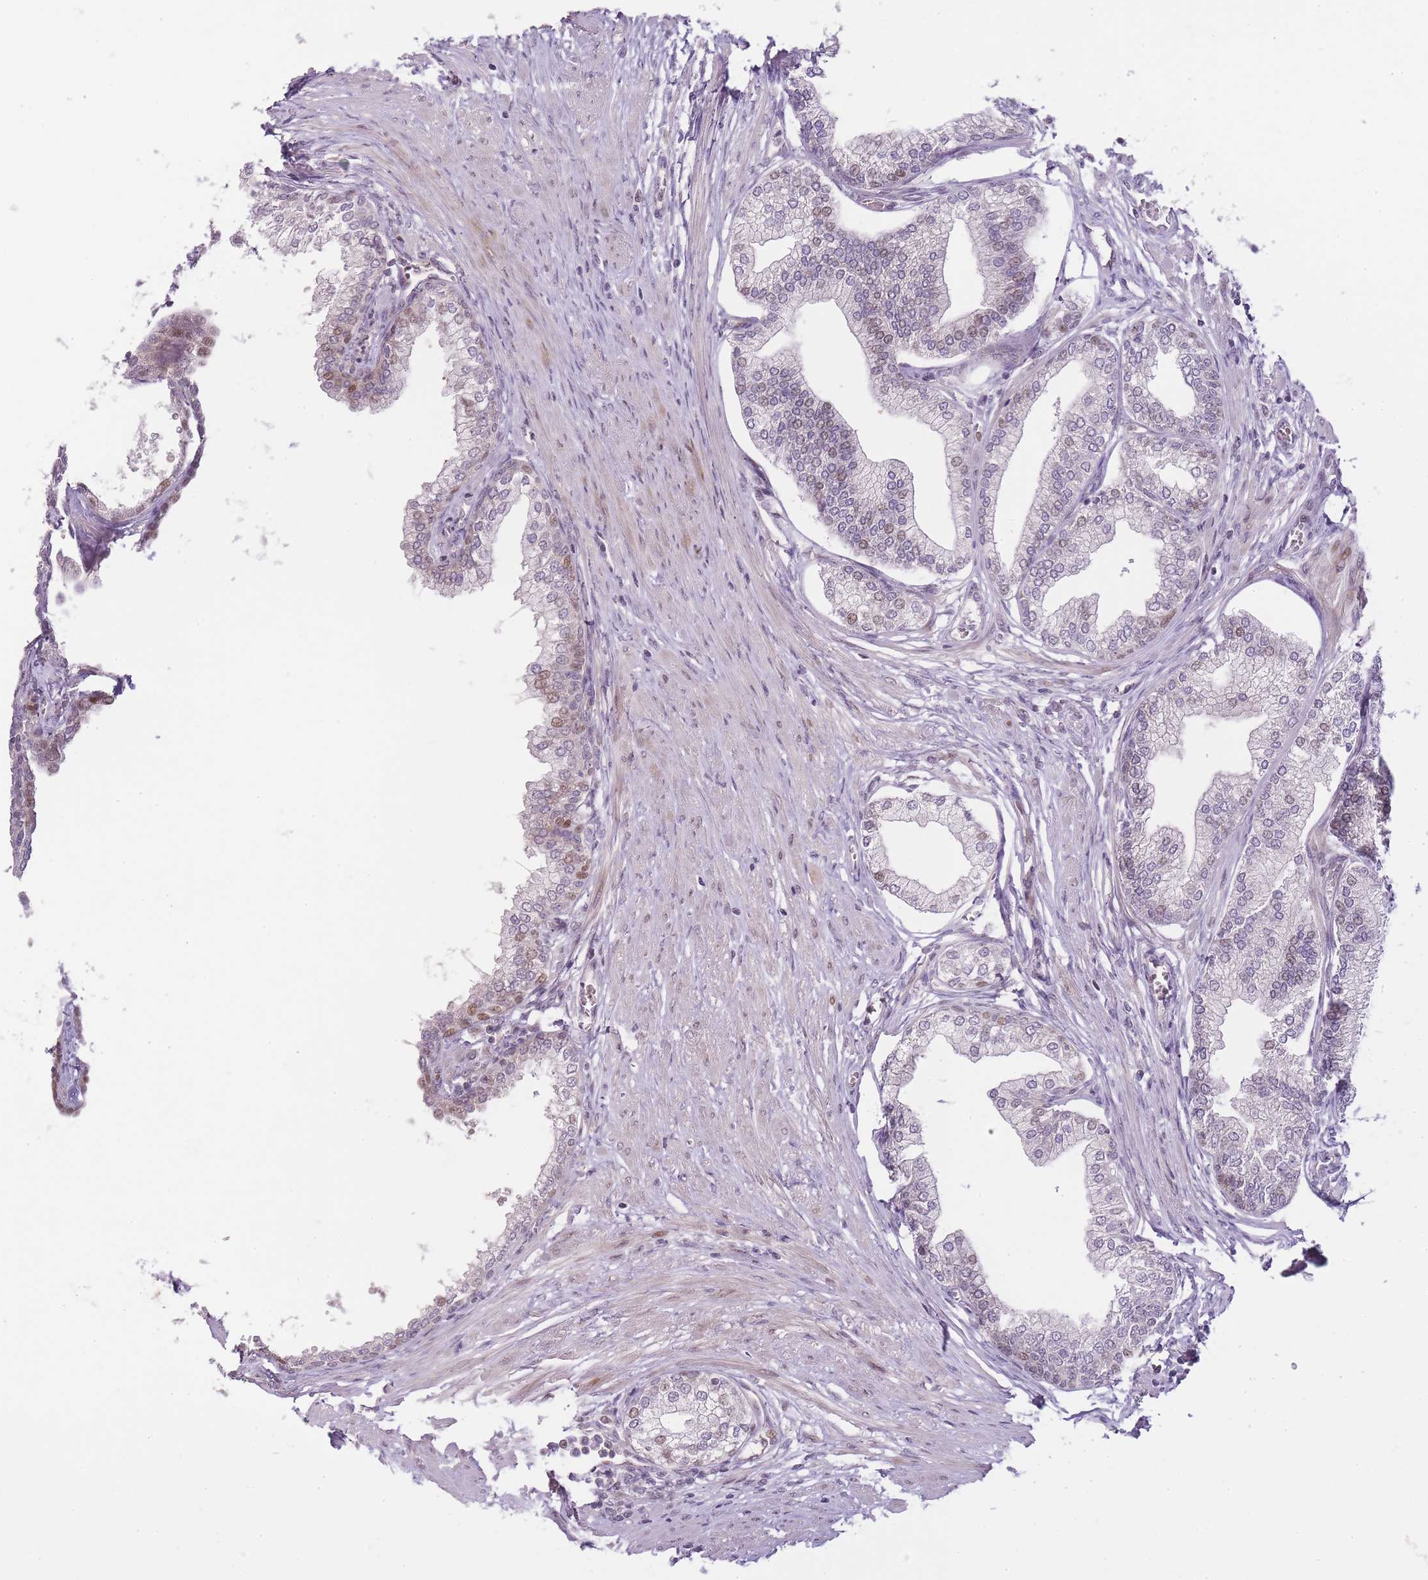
{"staining": {"intensity": "moderate", "quantity": "25%-75%", "location": "nuclear"}, "tissue": "prostate", "cell_type": "Glandular cells", "image_type": "normal", "snomed": [{"axis": "morphology", "description": "Normal tissue, NOS"}, {"axis": "morphology", "description": "Urothelial carcinoma, Low grade"}, {"axis": "topography", "description": "Urinary bladder"}, {"axis": "topography", "description": "Prostate"}], "caption": "Protein analysis of benign prostate displays moderate nuclear staining in about 25%-75% of glandular cells.", "gene": "OGG1", "patient": {"sex": "male", "age": 60}}